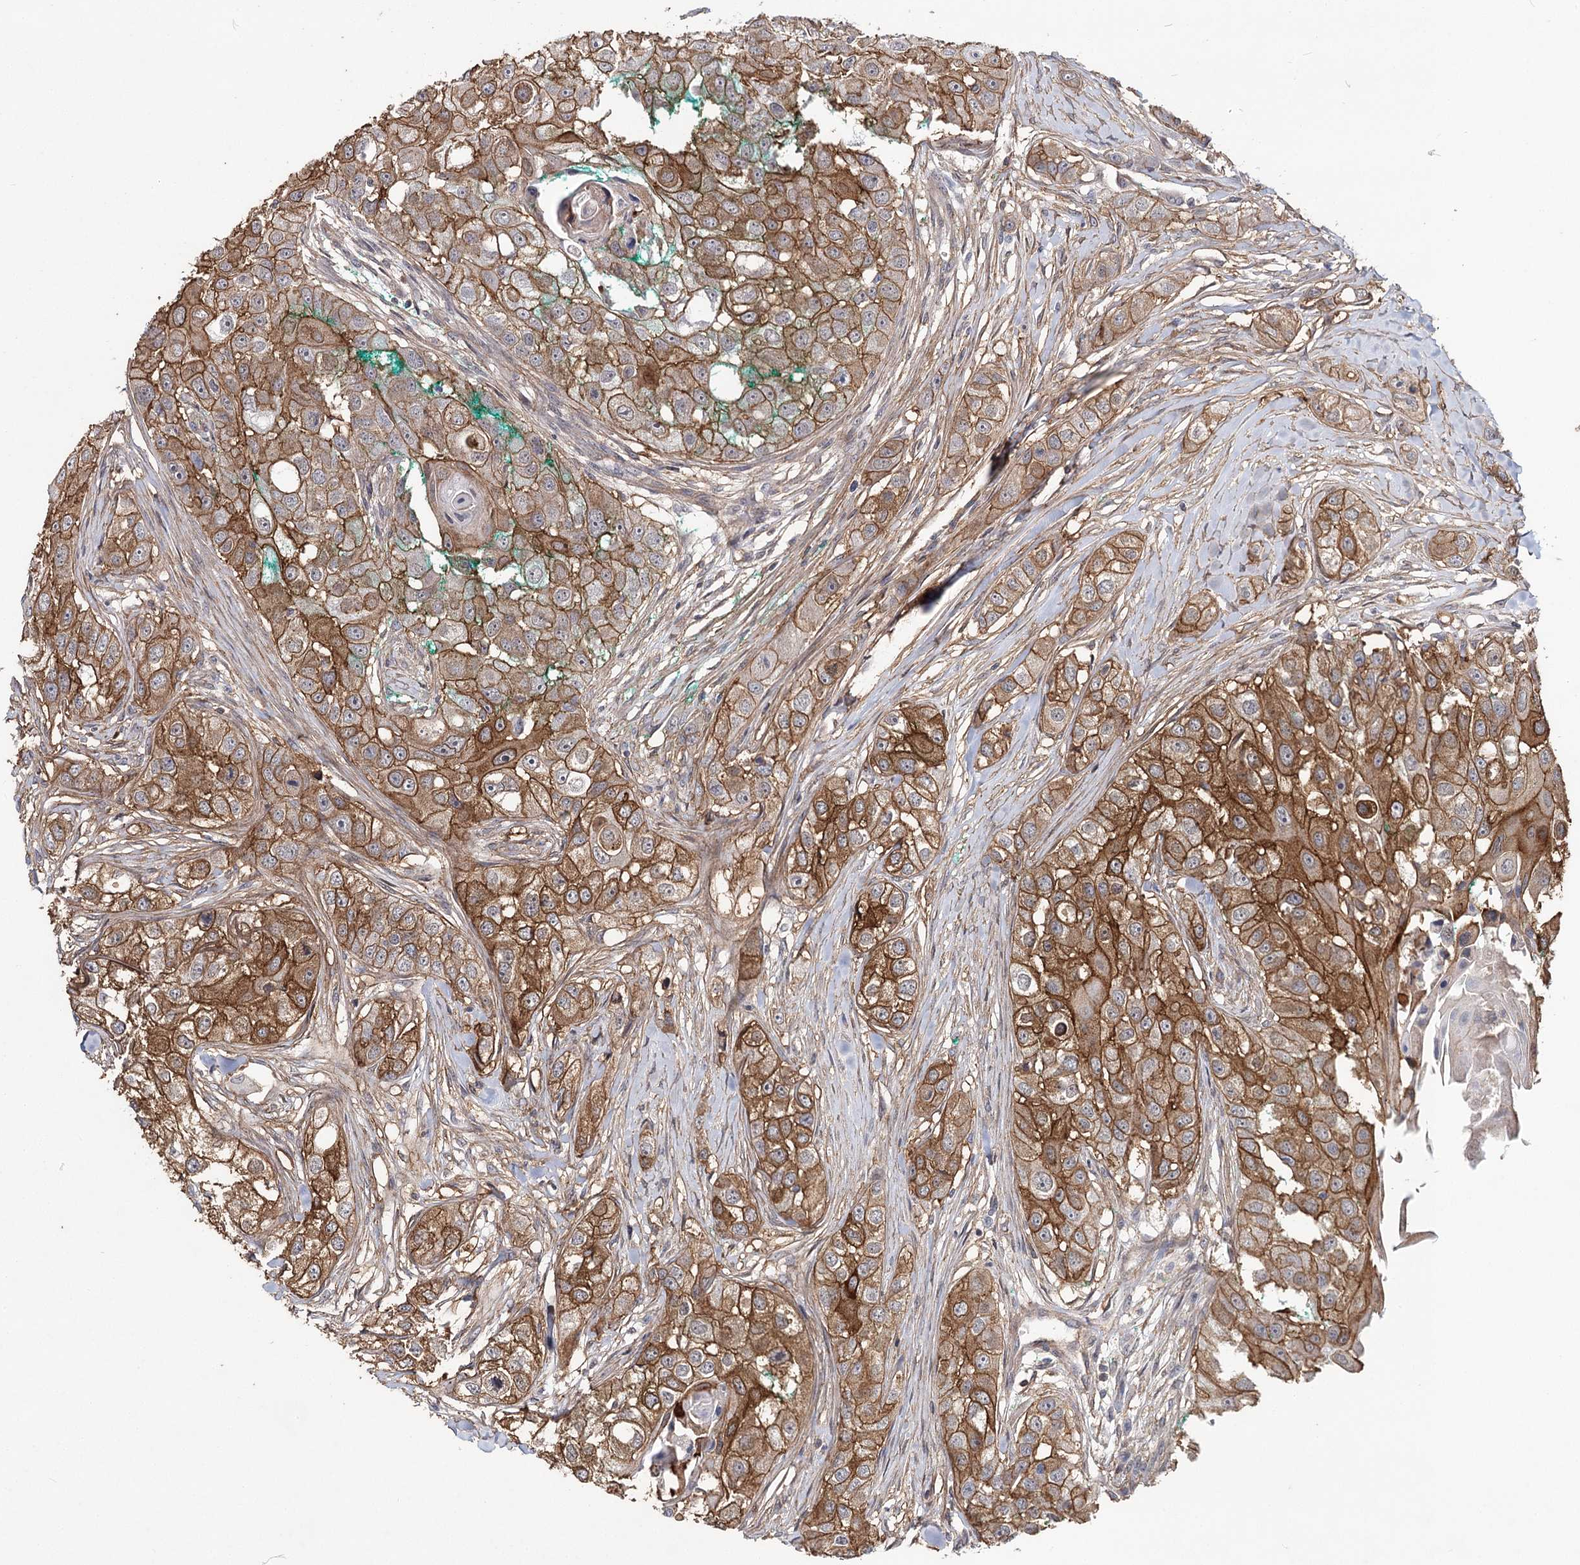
{"staining": {"intensity": "moderate", "quantity": ">75%", "location": "cytoplasmic/membranous"}, "tissue": "head and neck cancer", "cell_type": "Tumor cells", "image_type": "cancer", "snomed": [{"axis": "morphology", "description": "Normal tissue, NOS"}, {"axis": "morphology", "description": "Squamous cell carcinoma, NOS"}, {"axis": "topography", "description": "Skeletal muscle"}, {"axis": "topography", "description": "Head-Neck"}], "caption": "IHC of head and neck cancer displays medium levels of moderate cytoplasmic/membranous staining in about >75% of tumor cells.", "gene": "TMEM218", "patient": {"sex": "male", "age": 51}}